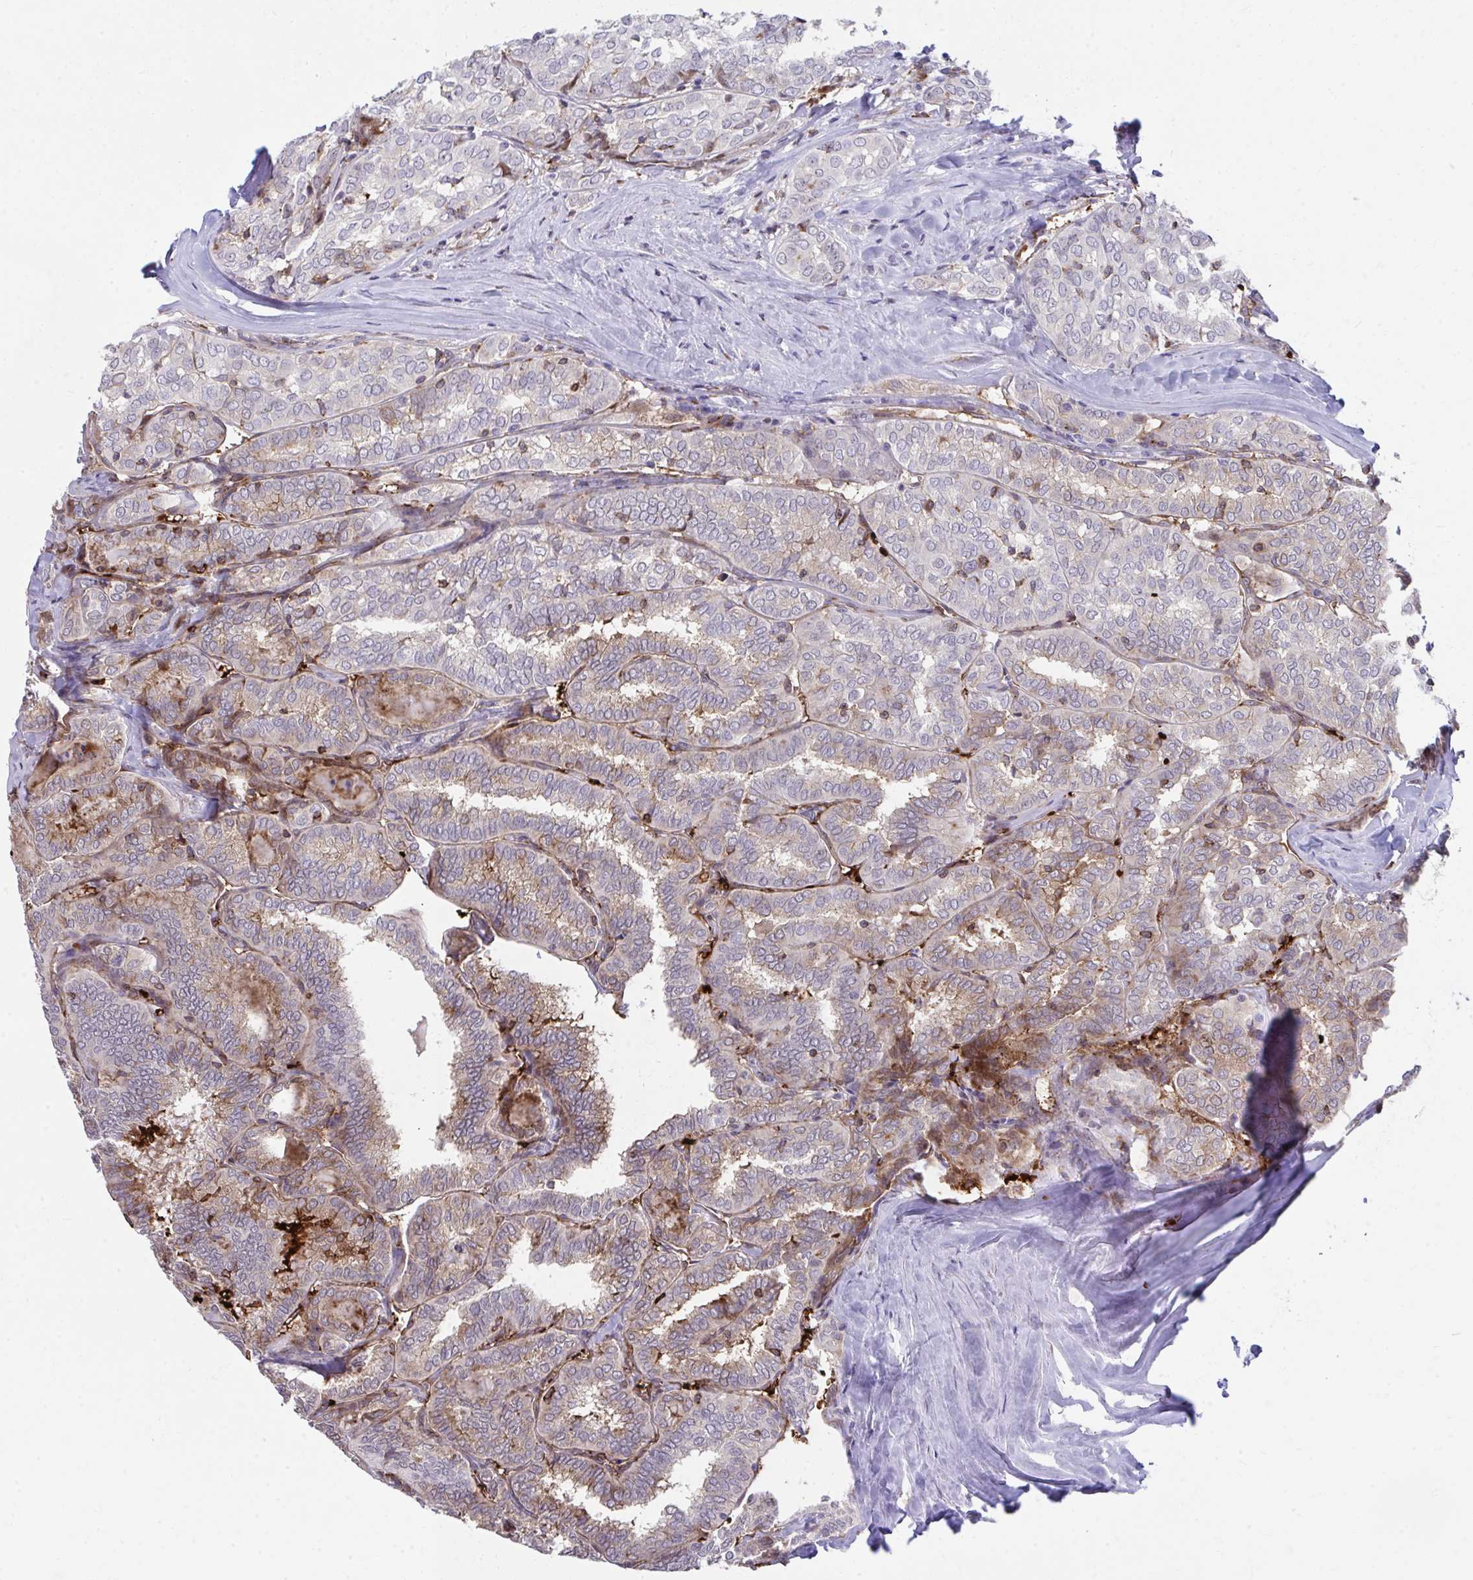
{"staining": {"intensity": "moderate", "quantity": "25%-75%", "location": "cytoplasmic/membranous"}, "tissue": "thyroid cancer", "cell_type": "Tumor cells", "image_type": "cancer", "snomed": [{"axis": "morphology", "description": "Papillary adenocarcinoma, NOS"}, {"axis": "topography", "description": "Thyroid gland"}], "caption": "Immunohistochemistry staining of thyroid papillary adenocarcinoma, which shows medium levels of moderate cytoplasmic/membranous staining in approximately 25%-75% of tumor cells indicating moderate cytoplasmic/membranous protein positivity. The staining was performed using DAB (brown) for protein detection and nuclei were counterstained in hematoxylin (blue).", "gene": "FOXN3", "patient": {"sex": "female", "age": 30}}